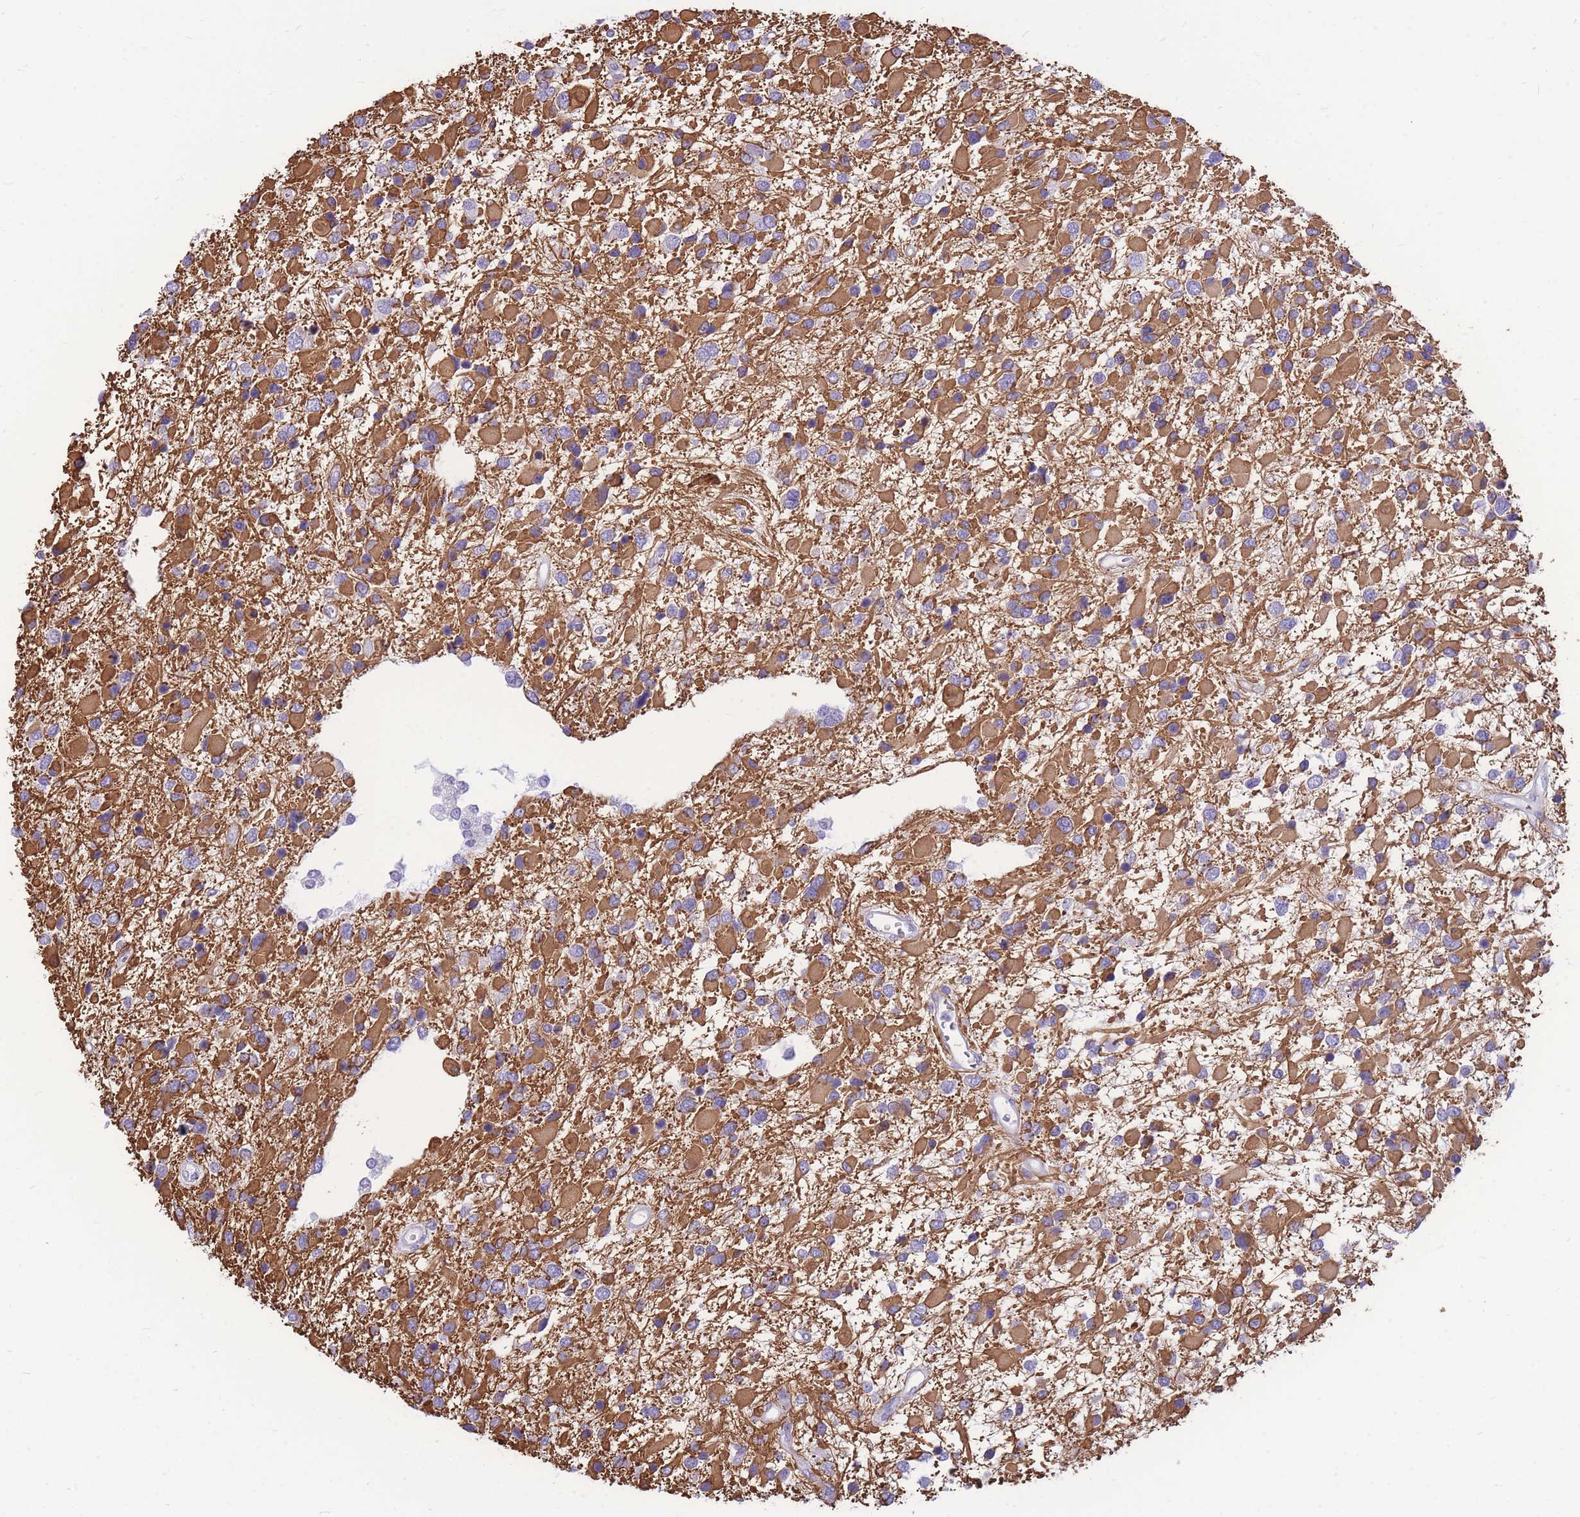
{"staining": {"intensity": "strong", "quantity": ">75%", "location": "cytoplasmic/membranous"}, "tissue": "glioma", "cell_type": "Tumor cells", "image_type": "cancer", "snomed": [{"axis": "morphology", "description": "Glioma, malignant, High grade"}, {"axis": "topography", "description": "Brain"}], "caption": "High-magnification brightfield microscopy of high-grade glioma (malignant) stained with DAB (brown) and counterstained with hematoxylin (blue). tumor cells exhibit strong cytoplasmic/membranous expression is seen in about>75% of cells.", "gene": "ZNF311", "patient": {"sex": "male", "age": 53}}